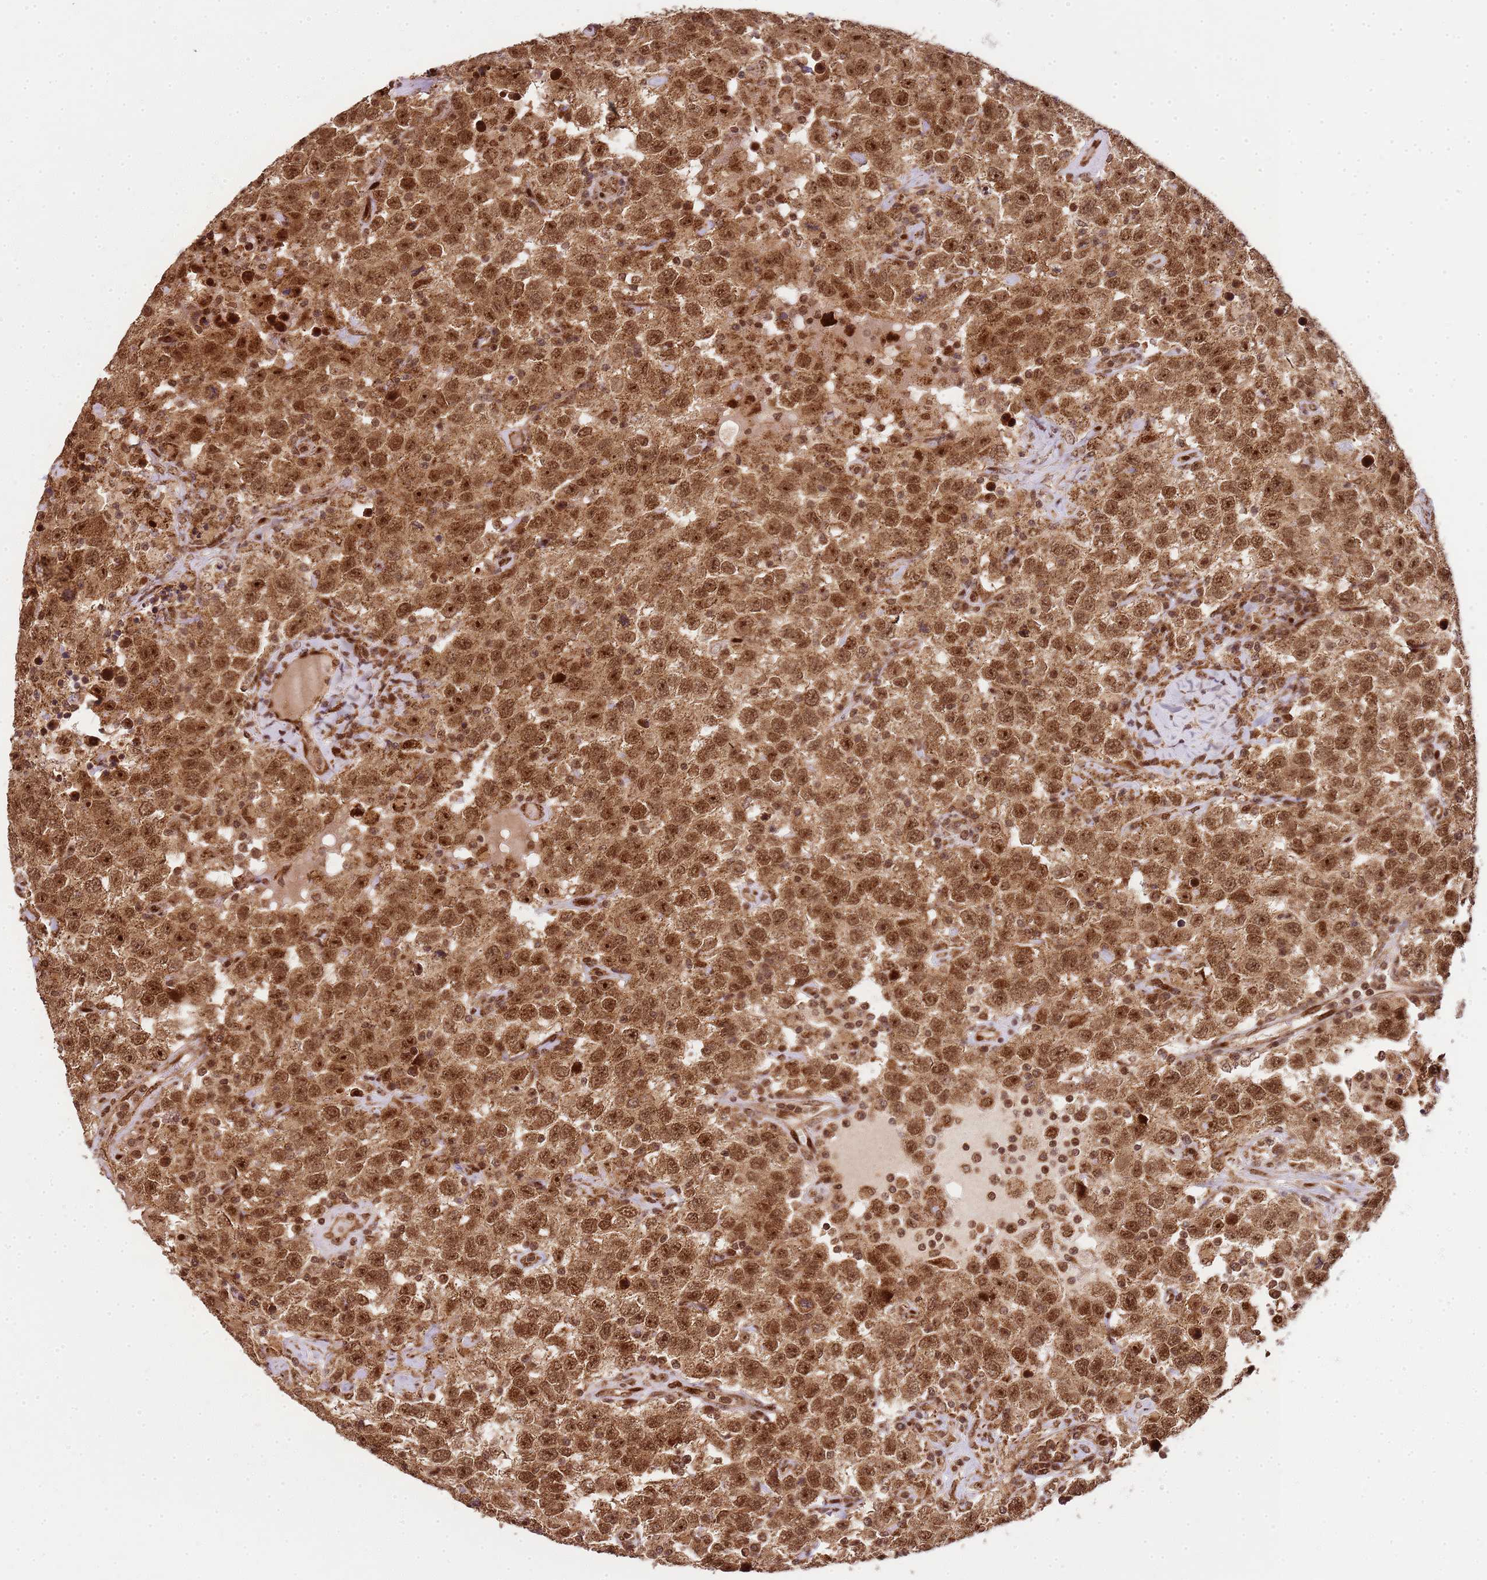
{"staining": {"intensity": "strong", "quantity": ">75%", "location": "cytoplasmic/membranous,nuclear"}, "tissue": "testis cancer", "cell_type": "Tumor cells", "image_type": "cancer", "snomed": [{"axis": "morphology", "description": "Seminoma, NOS"}, {"axis": "topography", "description": "Testis"}], "caption": "Testis cancer stained with a brown dye displays strong cytoplasmic/membranous and nuclear positive expression in about >75% of tumor cells.", "gene": "PEX14", "patient": {"sex": "male", "age": 41}}